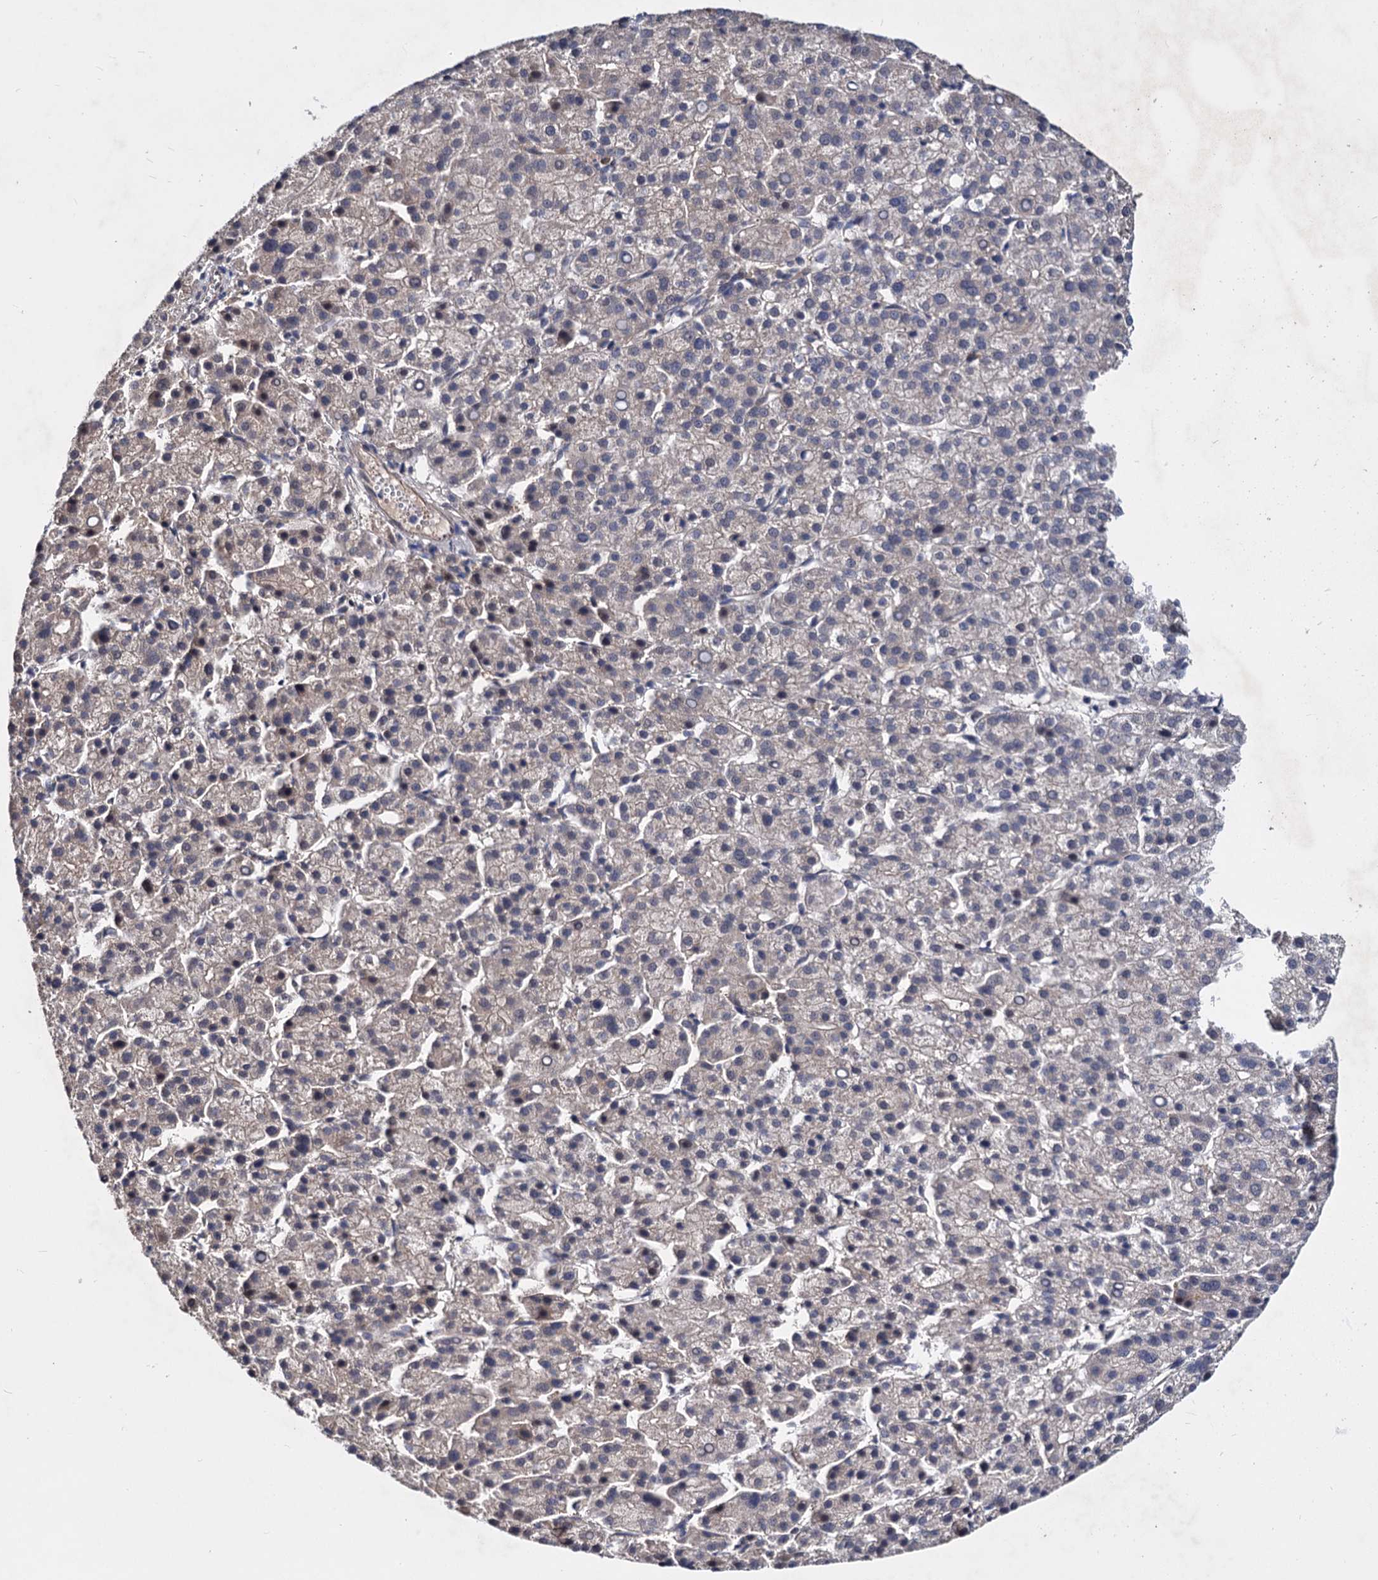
{"staining": {"intensity": "negative", "quantity": "none", "location": "none"}, "tissue": "liver cancer", "cell_type": "Tumor cells", "image_type": "cancer", "snomed": [{"axis": "morphology", "description": "Carcinoma, Hepatocellular, NOS"}, {"axis": "topography", "description": "Liver"}], "caption": "The IHC image has no significant staining in tumor cells of liver cancer tissue.", "gene": "PSMD4", "patient": {"sex": "female", "age": 58}}